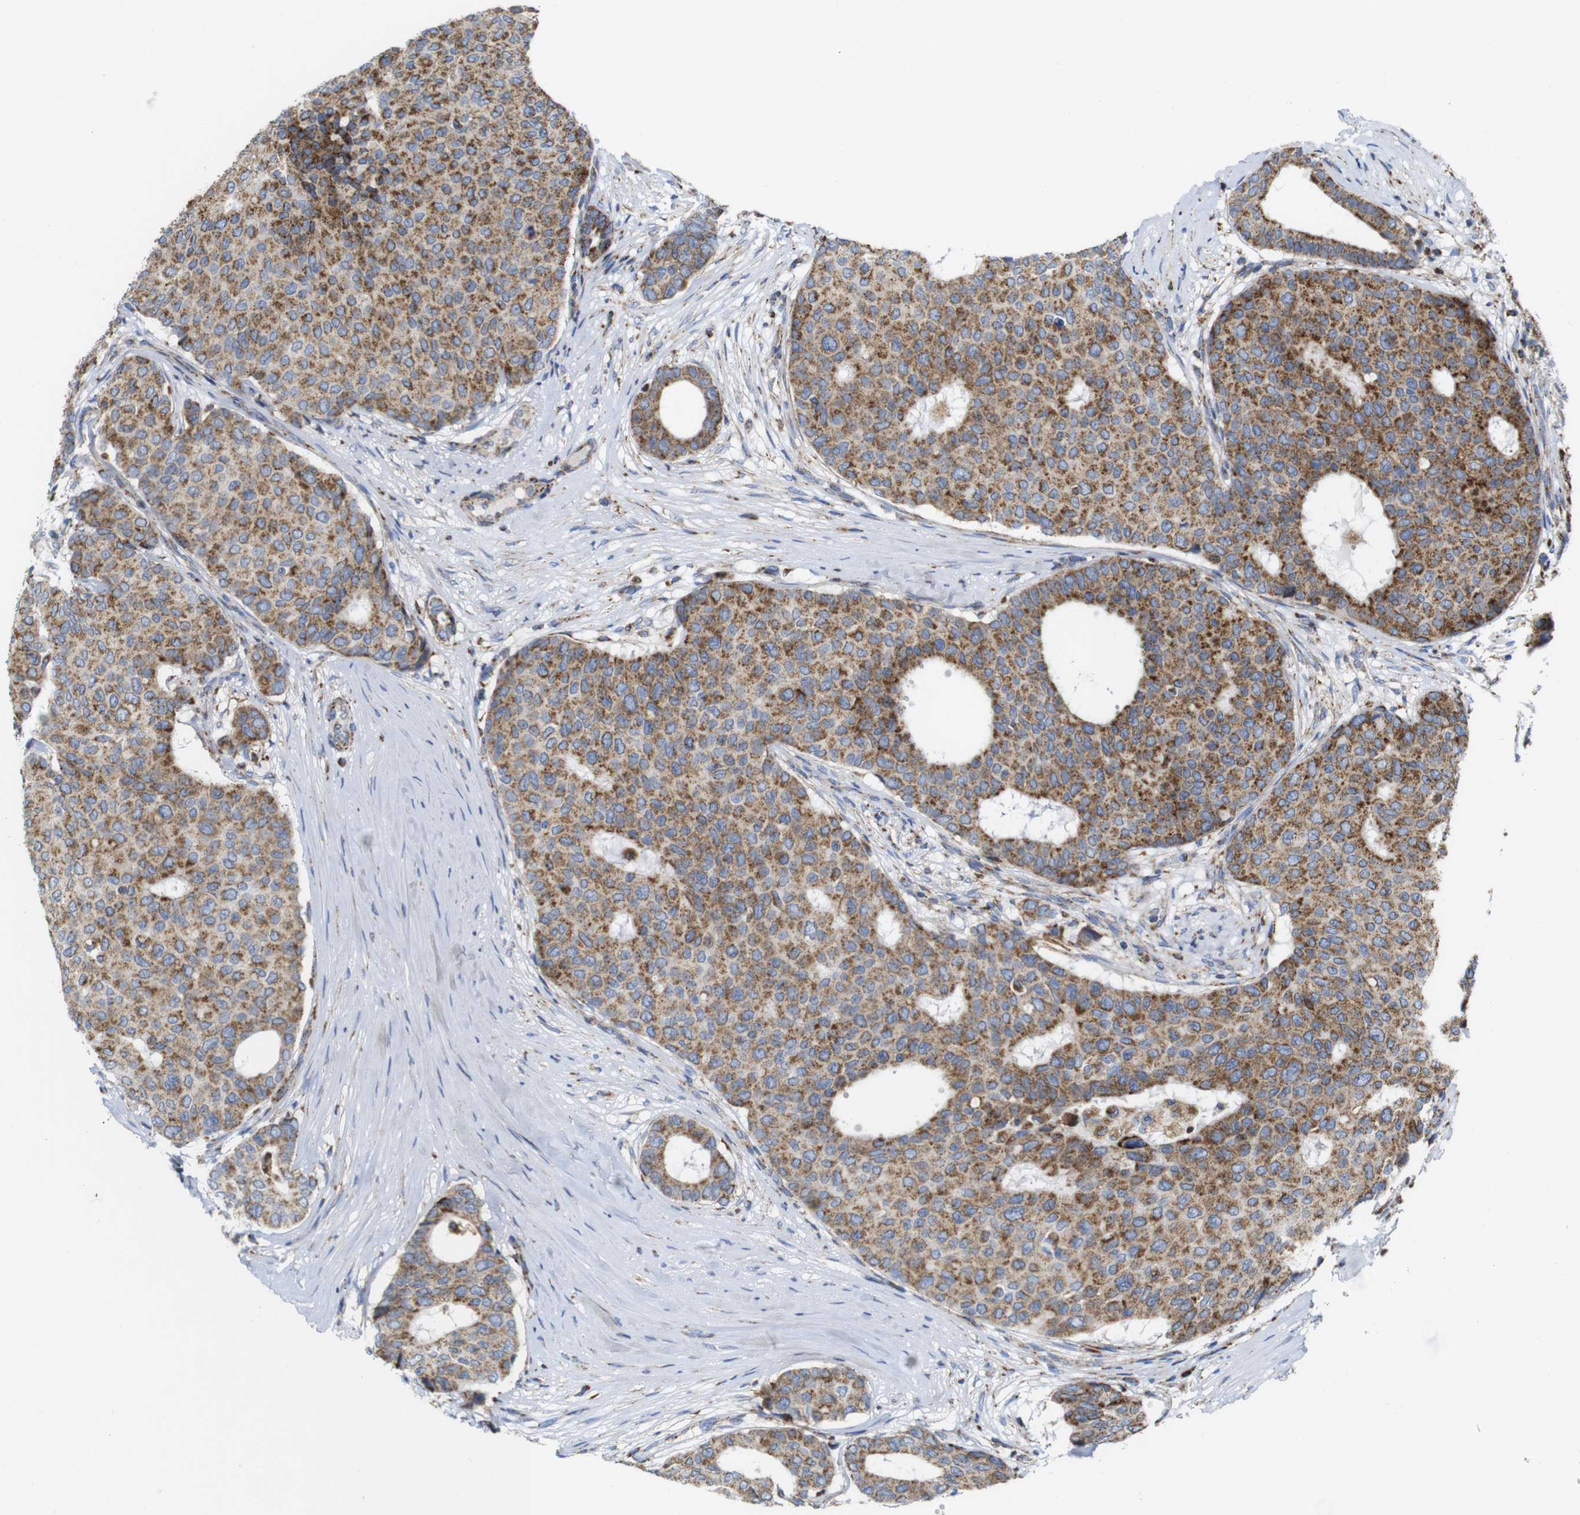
{"staining": {"intensity": "moderate", "quantity": ">75%", "location": "cytoplasmic/membranous"}, "tissue": "breast cancer", "cell_type": "Tumor cells", "image_type": "cancer", "snomed": [{"axis": "morphology", "description": "Duct carcinoma"}, {"axis": "topography", "description": "Breast"}], "caption": "High-magnification brightfield microscopy of breast cancer (invasive ductal carcinoma) stained with DAB (brown) and counterstained with hematoxylin (blue). tumor cells exhibit moderate cytoplasmic/membranous positivity is present in about>75% of cells.", "gene": "TMEM192", "patient": {"sex": "female", "age": 75}}